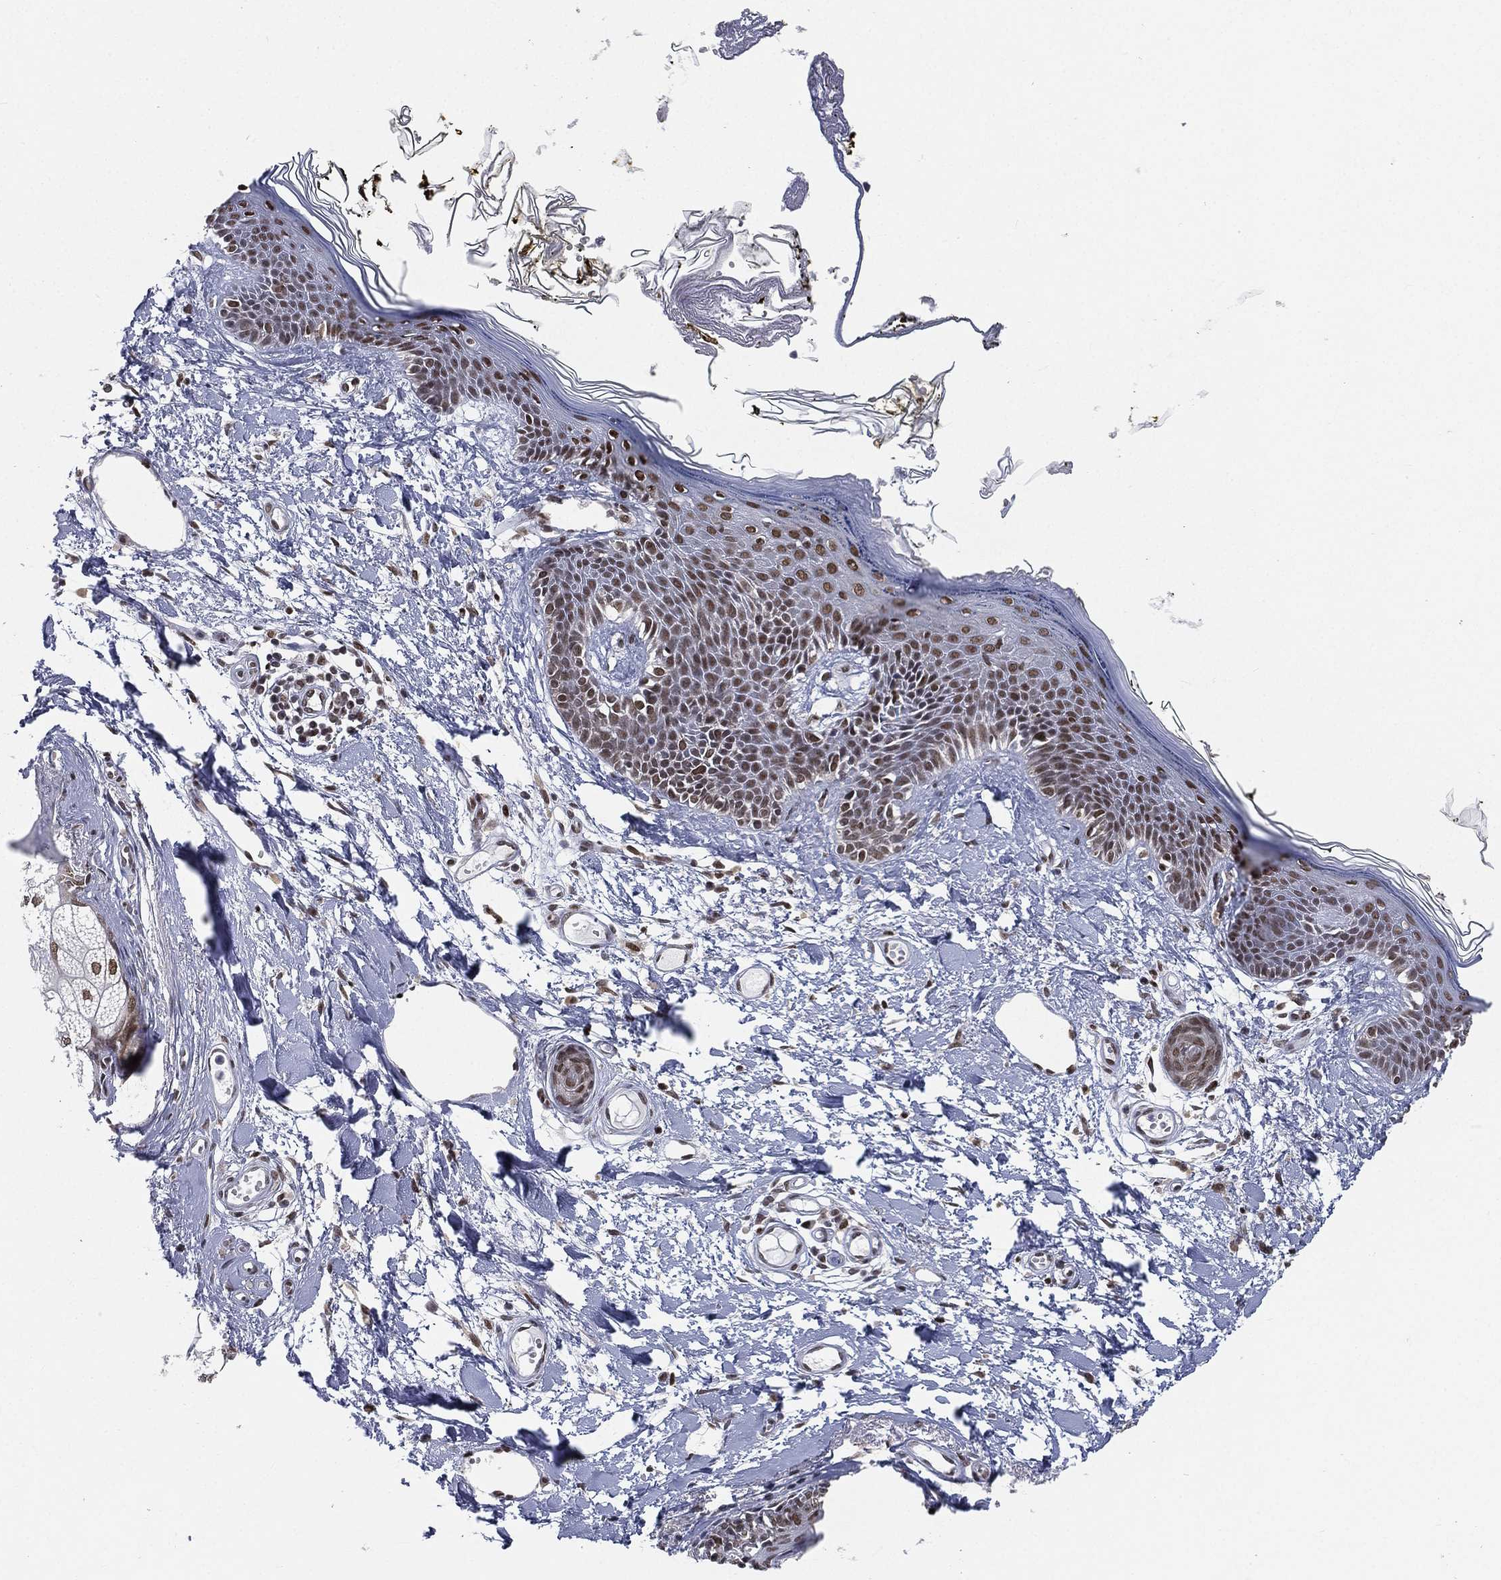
{"staining": {"intensity": "moderate", "quantity": "<25%", "location": "nuclear"}, "tissue": "skin", "cell_type": "Fibroblasts", "image_type": "normal", "snomed": [{"axis": "morphology", "description": "Normal tissue, NOS"}, {"axis": "topography", "description": "Skin"}], "caption": "Brown immunohistochemical staining in normal skin exhibits moderate nuclear expression in approximately <25% of fibroblasts.", "gene": "FUBP3", "patient": {"sex": "male", "age": 76}}